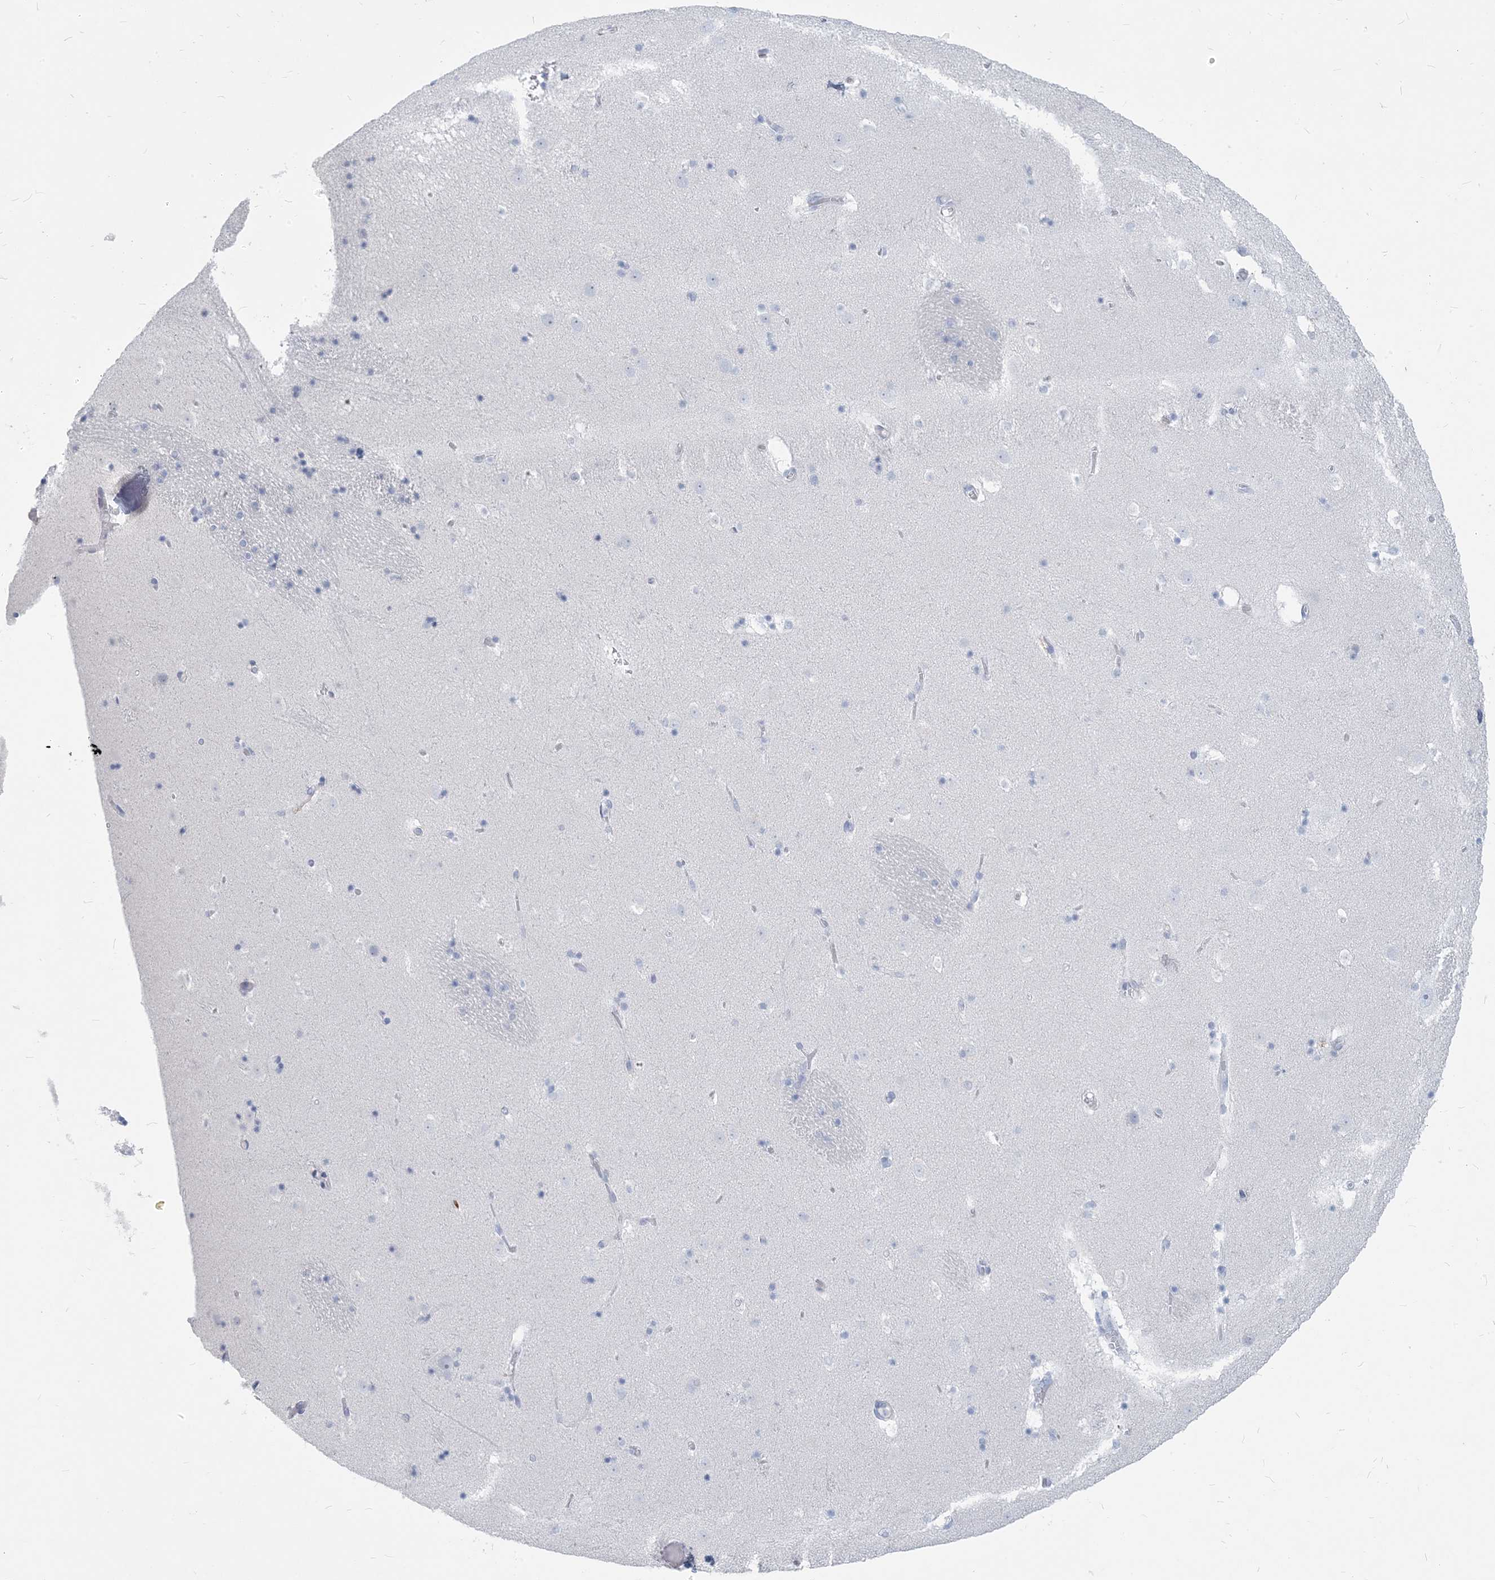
{"staining": {"intensity": "negative", "quantity": "none", "location": "none"}, "tissue": "caudate", "cell_type": "Glial cells", "image_type": "normal", "snomed": [{"axis": "morphology", "description": "Normal tissue, NOS"}, {"axis": "topography", "description": "Lateral ventricle wall"}], "caption": "There is no significant positivity in glial cells of caudate.", "gene": "HLA", "patient": {"sex": "male", "age": 45}}